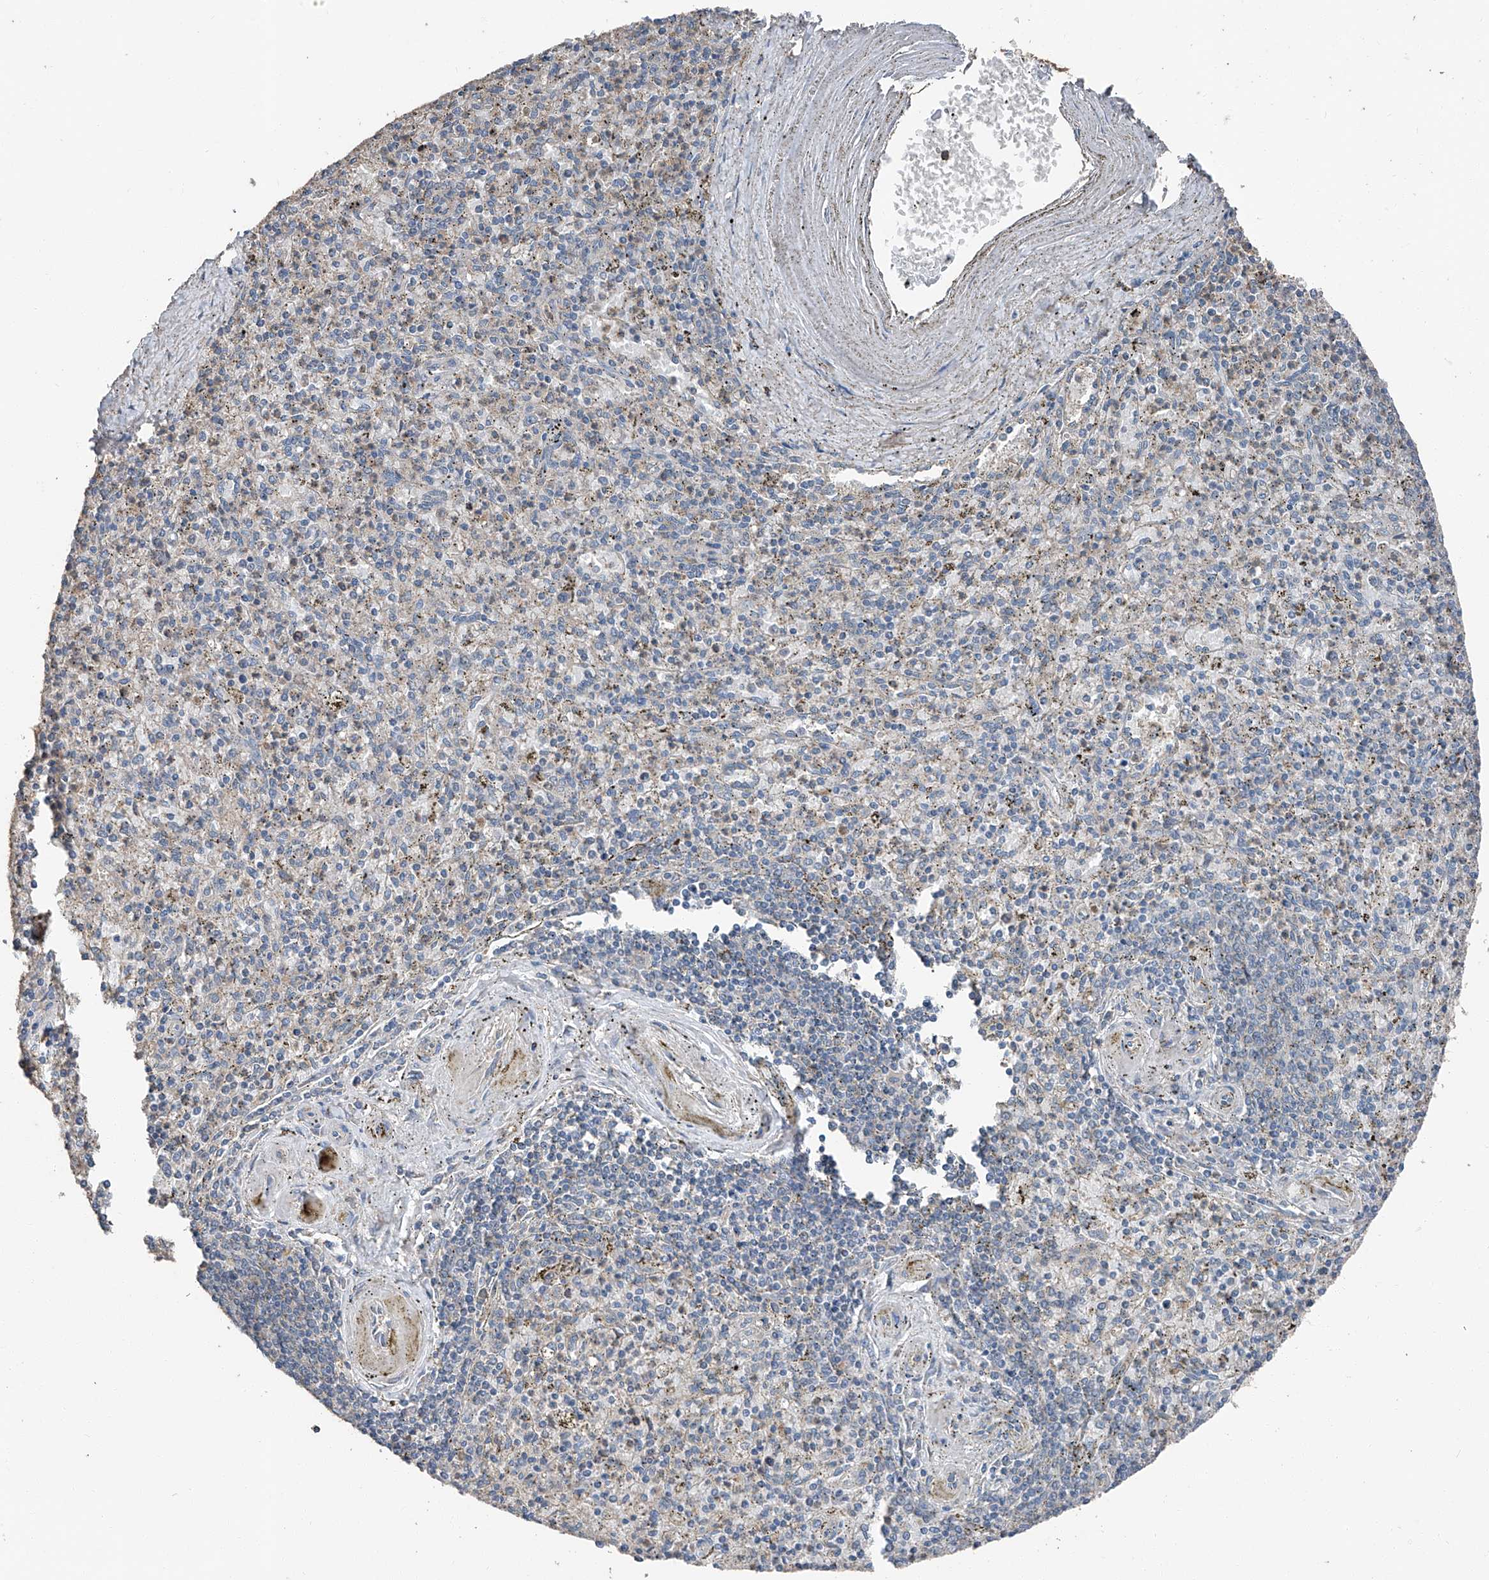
{"staining": {"intensity": "negative", "quantity": "none", "location": "none"}, "tissue": "spleen", "cell_type": "Cells in red pulp", "image_type": "normal", "snomed": [{"axis": "morphology", "description": "Normal tissue, NOS"}, {"axis": "topography", "description": "Spleen"}], "caption": "DAB immunohistochemical staining of normal human spleen reveals no significant positivity in cells in red pulp.", "gene": "MAMLD1", "patient": {"sex": "male", "age": 72}}